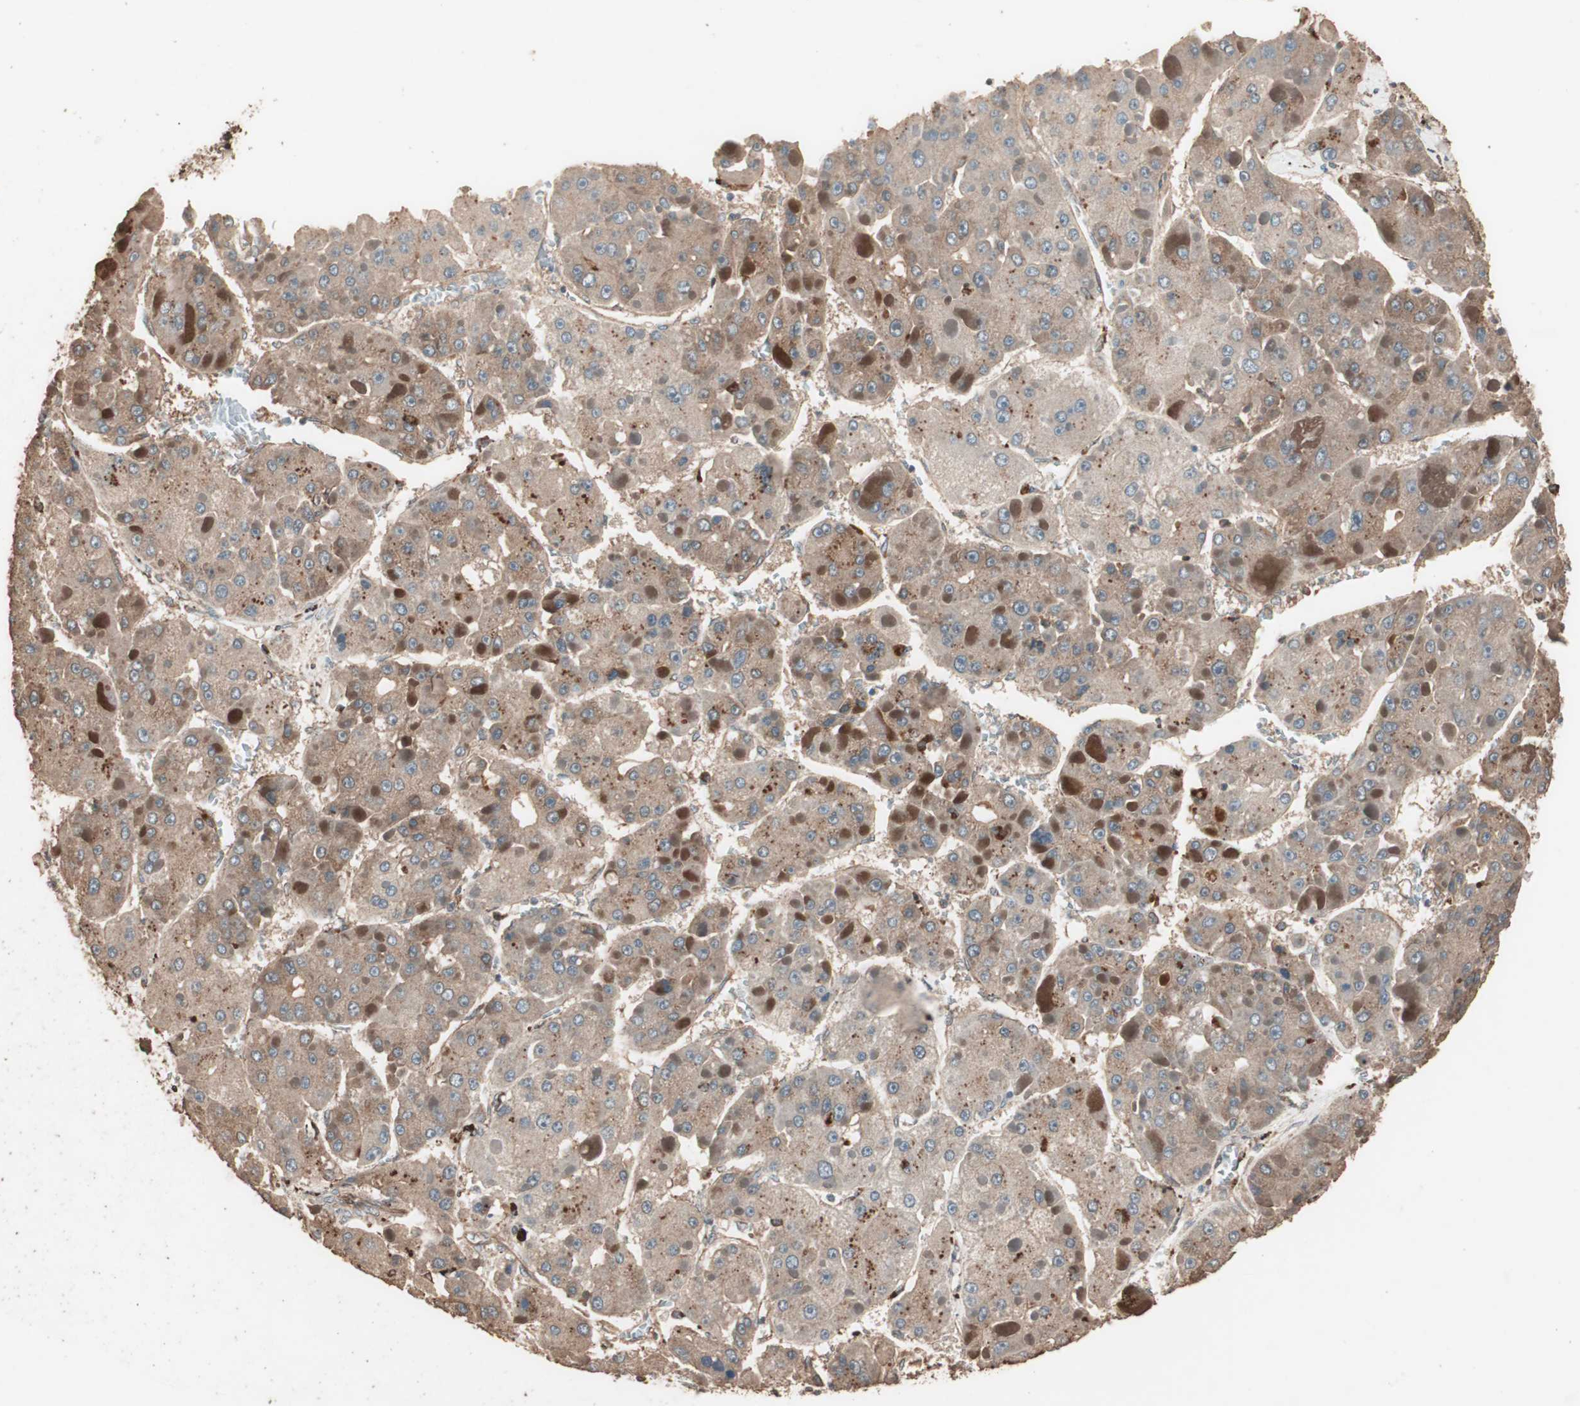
{"staining": {"intensity": "moderate", "quantity": ">75%", "location": "cytoplasmic/membranous"}, "tissue": "liver cancer", "cell_type": "Tumor cells", "image_type": "cancer", "snomed": [{"axis": "morphology", "description": "Carcinoma, Hepatocellular, NOS"}, {"axis": "topography", "description": "Liver"}], "caption": "Moderate cytoplasmic/membranous expression for a protein is seen in approximately >75% of tumor cells of hepatocellular carcinoma (liver) using immunohistochemistry.", "gene": "CCN4", "patient": {"sex": "female", "age": 73}}